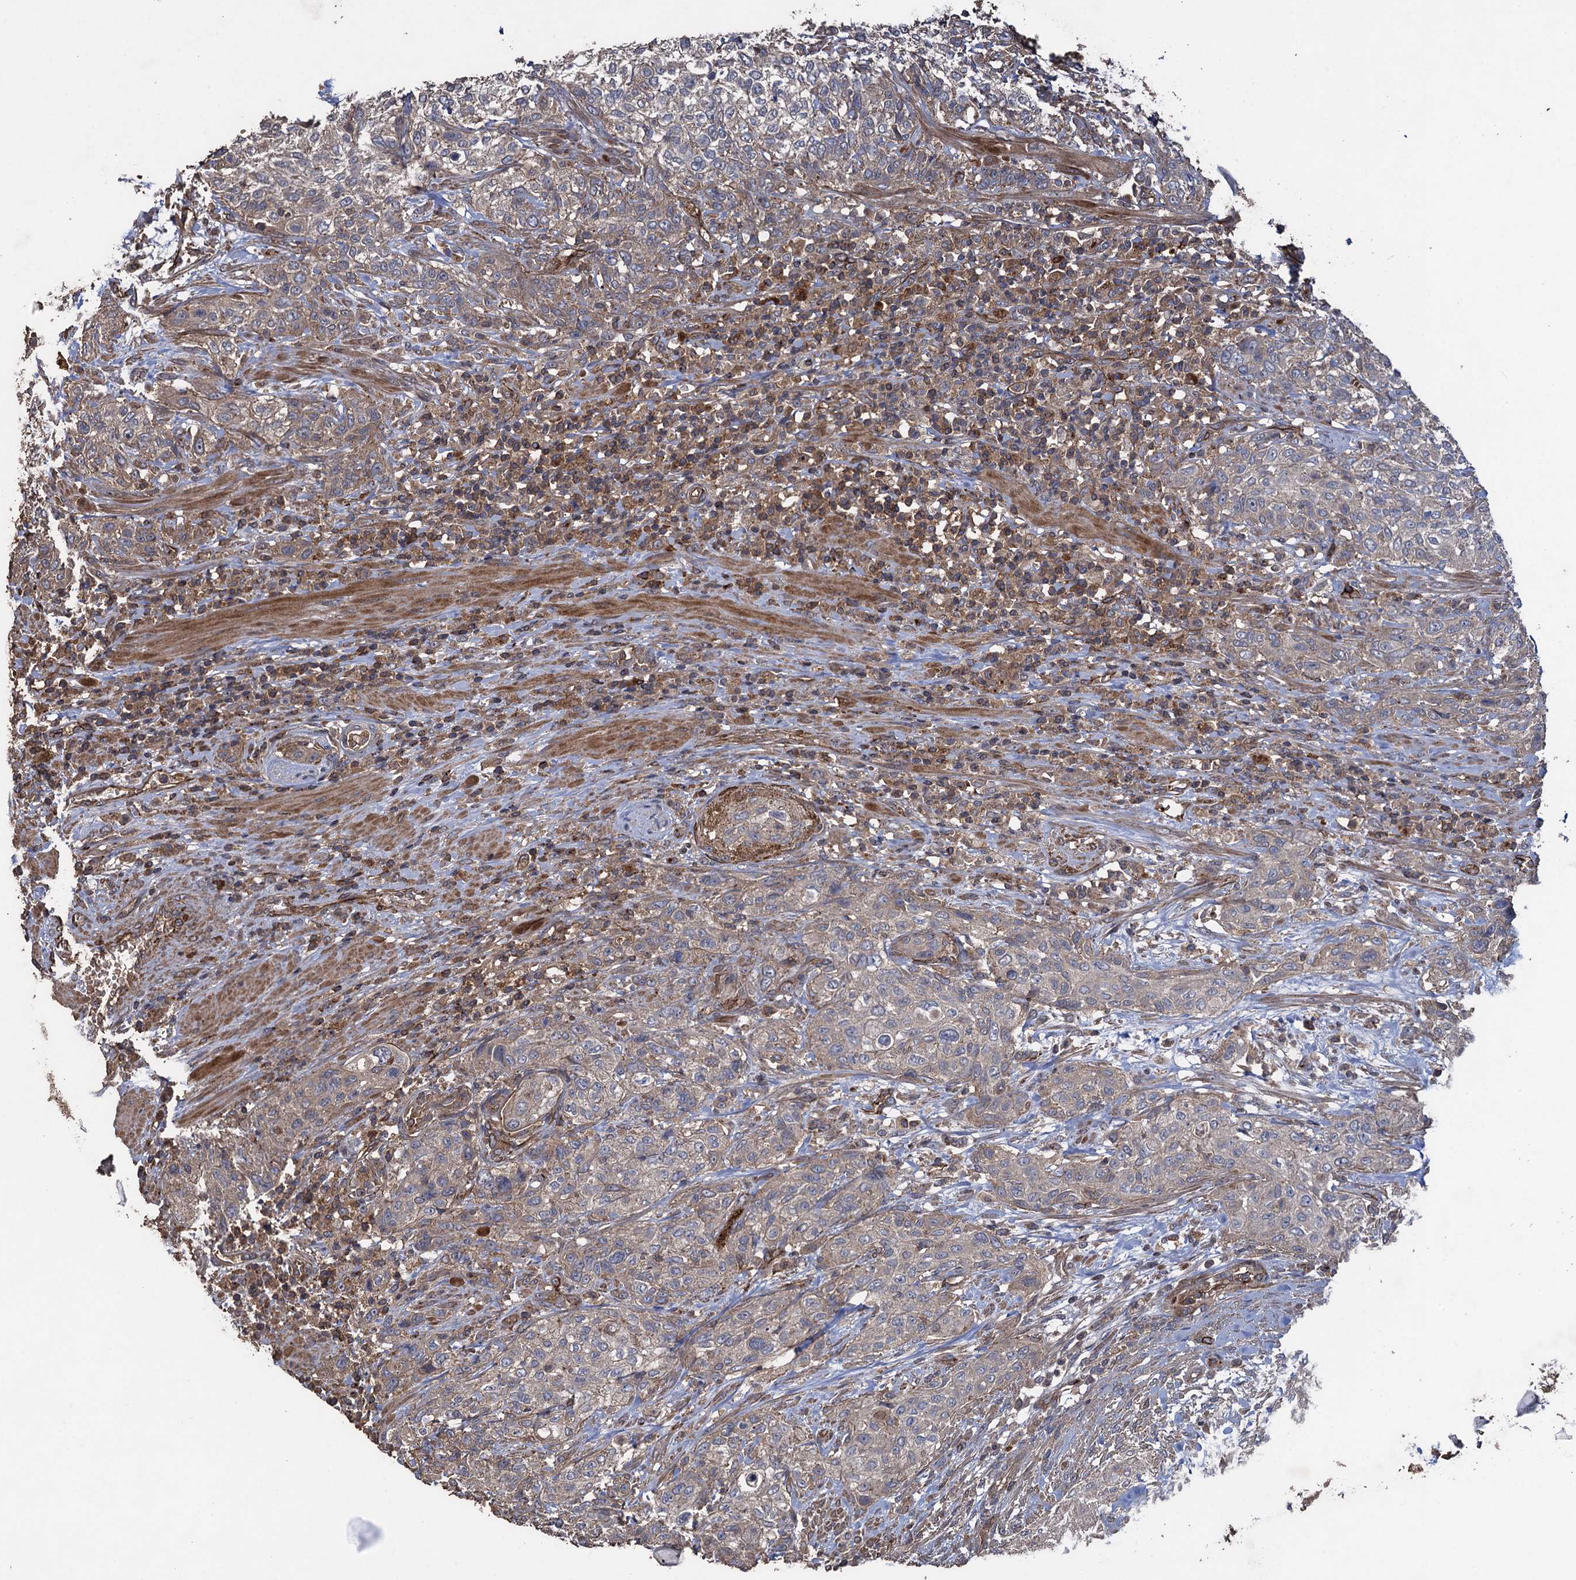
{"staining": {"intensity": "weak", "quantity": "25%-75%", "location": "cytoplasmic/membranous"}, "tissue": "urothelial cancer", "cell_type": "Tumor cells", "image_type": "cancer", "snomed": [{"axis": "morphology", "description": "Normal tissue, NOS"}, {"axis": "morphology", "description": "Urothelial carcinoma, NOS"}, {"axis": "topography", "description": "Urinary bladder"}, {"axis": "topography", "description": "Peripheral nerve tissue"}], "caption": "DAB (3,3'-diaminobenzidine) immunohistochemical staining of urothelial cancer exhibits weak cytoplasmic/membranous protein positivity in approximately 25%-75% of tumor cells.", "gene": "TXNDC11", "patient": {"sex": "male", "age": 35}}